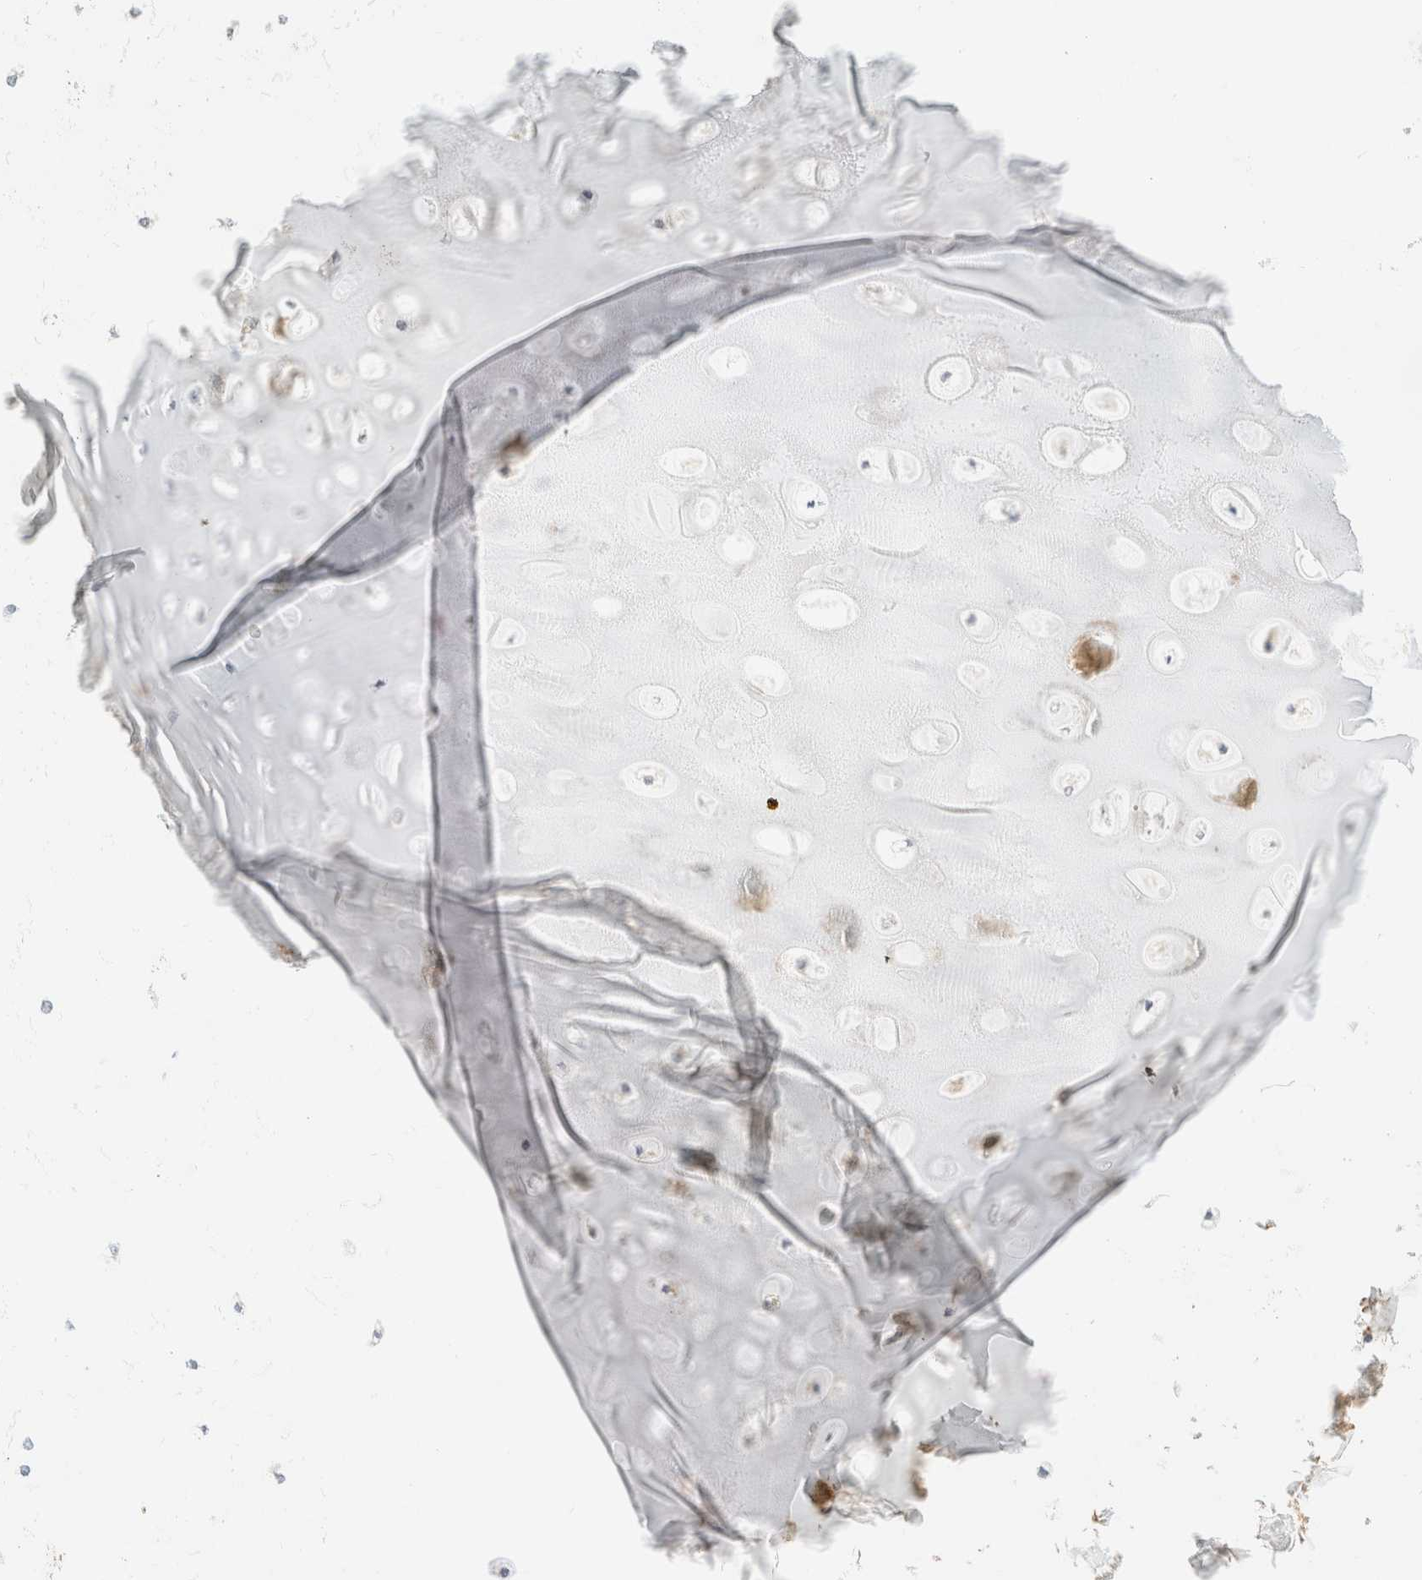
{"staining": {"intensity": "negative", "quantity": "none", "location": "none"}, "tissue": "adipose tissue", "cell_type": "Adipocytes", "image_type": "normal", "snomed": [{"axis": "morphology", "description": "Normal tissue, NOS"}, {"axis": "topography", "description": "Cartilage tissue"}, {"axis": "topography", "description": "Lung"}], "caption": "Protein analysis of benign adipose tissue demonstrates no significant staining in adipocytes. (Stains: DAB immunohistochemistry (IHC) with hematoxylin counter stain, Microscopy: brightfield microscopy at high magnification).", "gene": "TIMD4", "patient": {"sex": "female", "age": 77}}